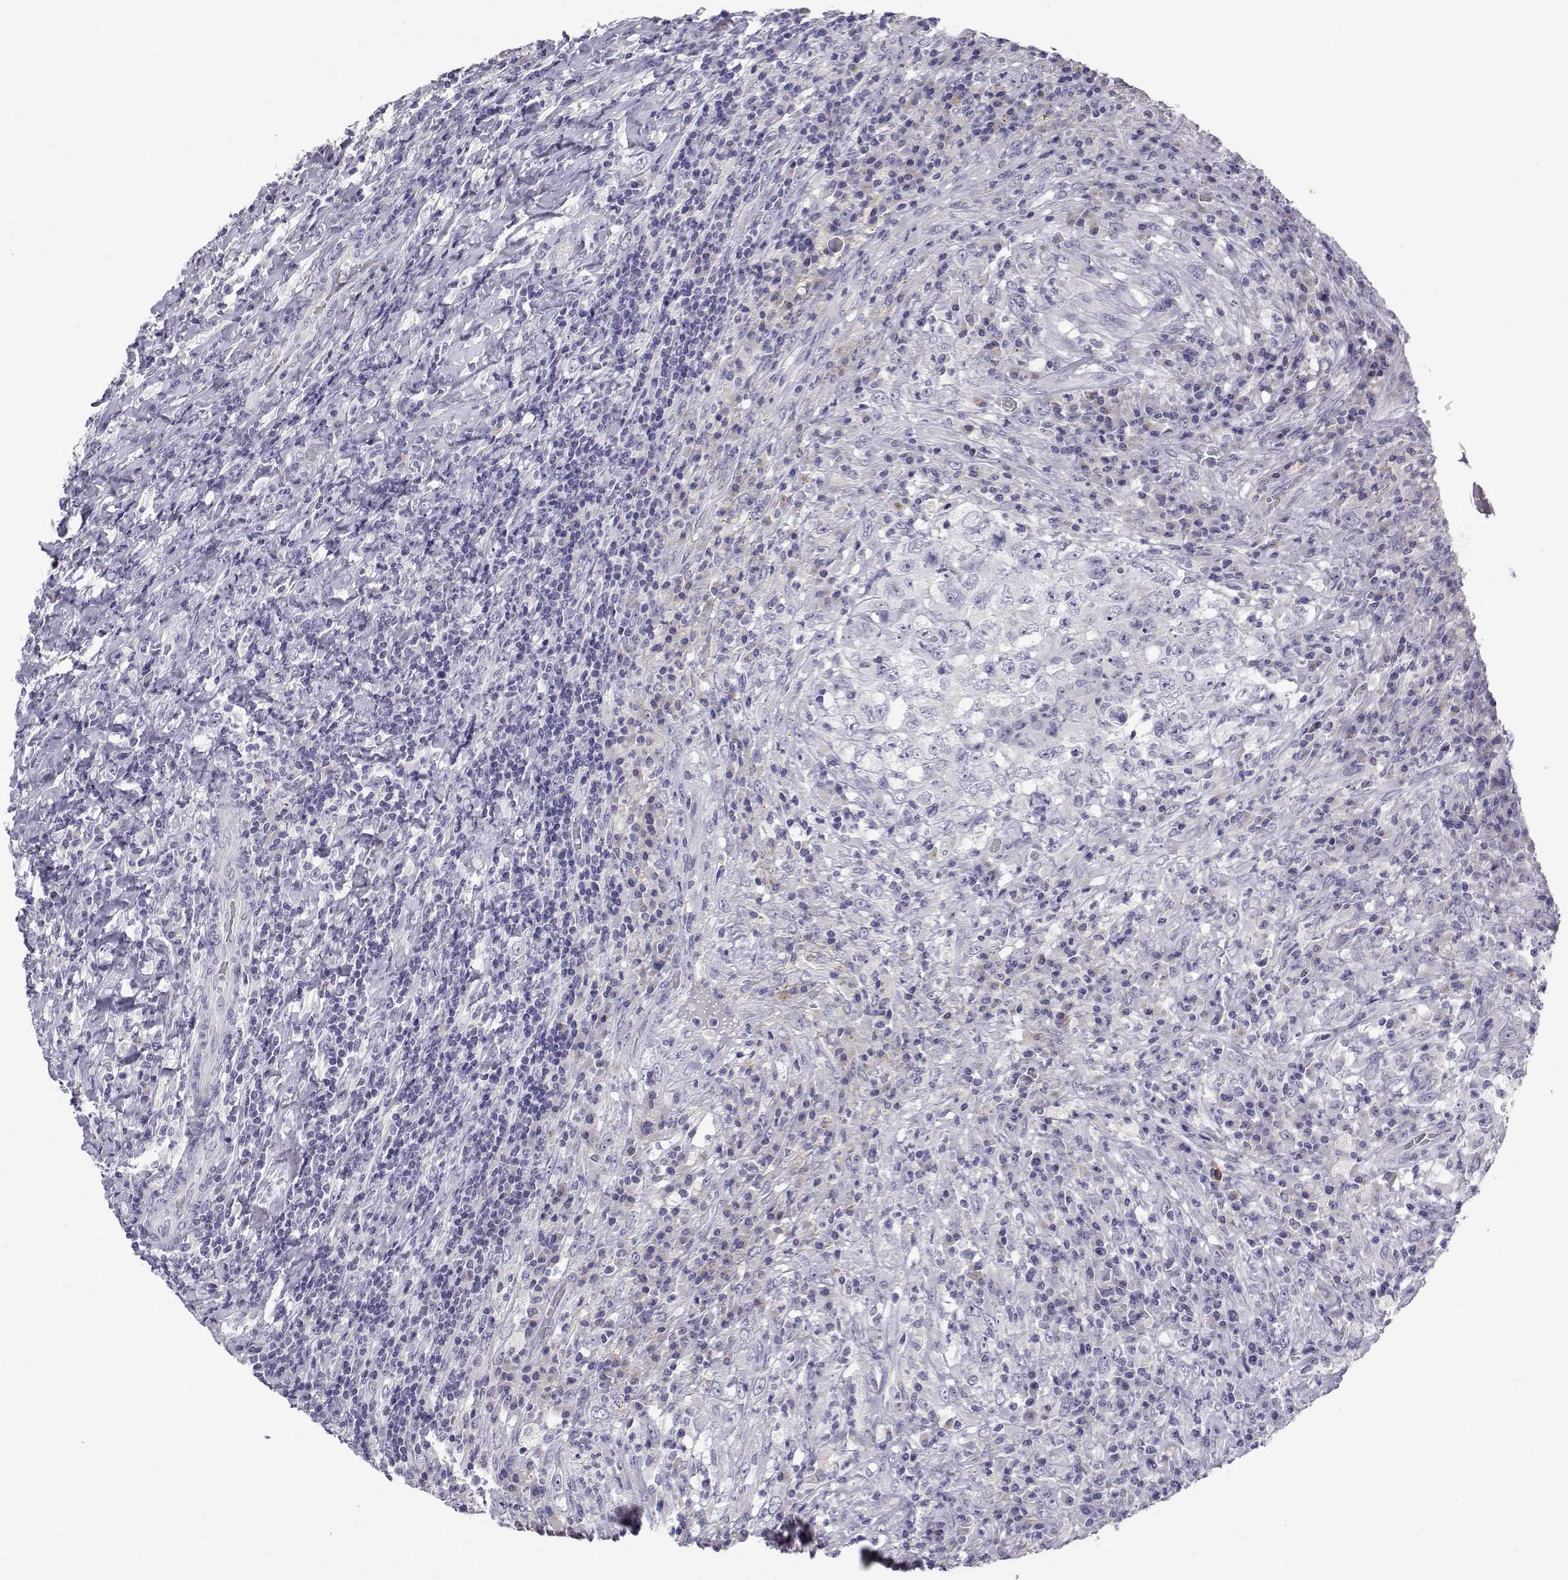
{"staining": {"intensity": "negative", "quantity": "none", "location": "none"}, "tissue": "testis cancer", "cell_type": "Tumor cells", "image_type": "cancer", "snomed": [{"axis": "morphology", "description": "Necrosis, NOS"}, {"axis": "morphology", "description": "Carcinoma, Embryonal, NOS"}, {"axis": "topography", "description": "Testis"}], "caption": "Histopathology image shows no significant protein expression in tumor cells of testis cancer (embryonal carcinoma). The staining was performed using DAB to visualize the protein expression in brown, while the nuclei were stained in blue with hematoxylin (Magnification: 20x).", "gene": "SLC6A3", "patient": {"sex": "male", "age": 19}}